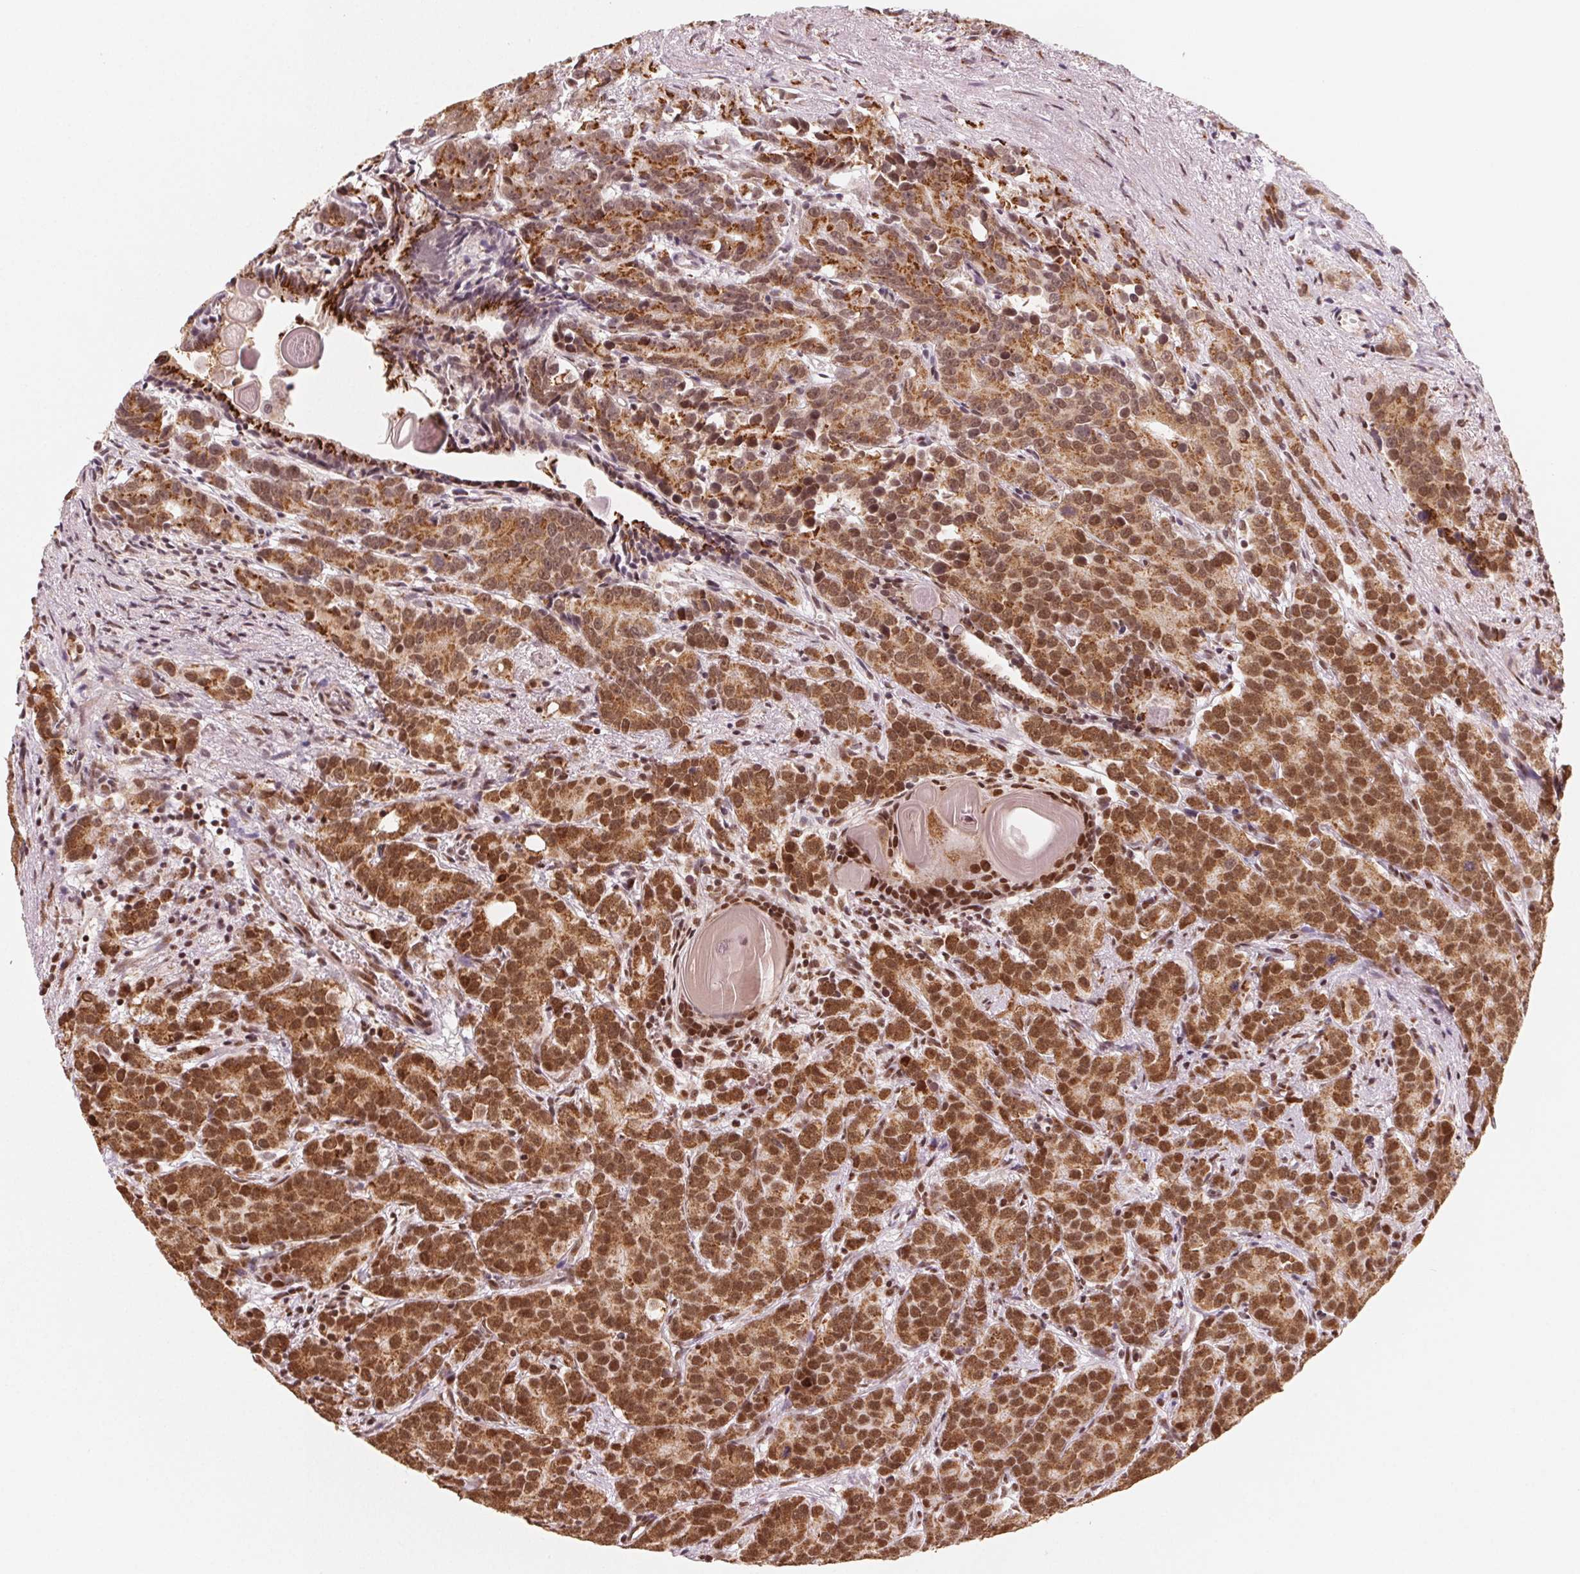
{"staining": {"intensity": "strong", "quantity": ">75%", "location": "cytoplasmic/membranous,nuclear"}, "tissue": "prostate cancer", "cell_type": "Tumor cells", "image_type": "cancer", "snomed": [{"axis": "morphology", "description": "Adenocarcinoma, High grade"}, {"axis": "topography", "description": "Prostate"}], "caption": "Prostate cancer (adenocarcinoma (high-grade)) was stained to show a protein in brown. There is high levels of strong cytoplasmic/membranous and nuclear expression in about >75% of tumor cells.", "gene": "TOPORS", "patient": {"sex": "male", "age": 90}}